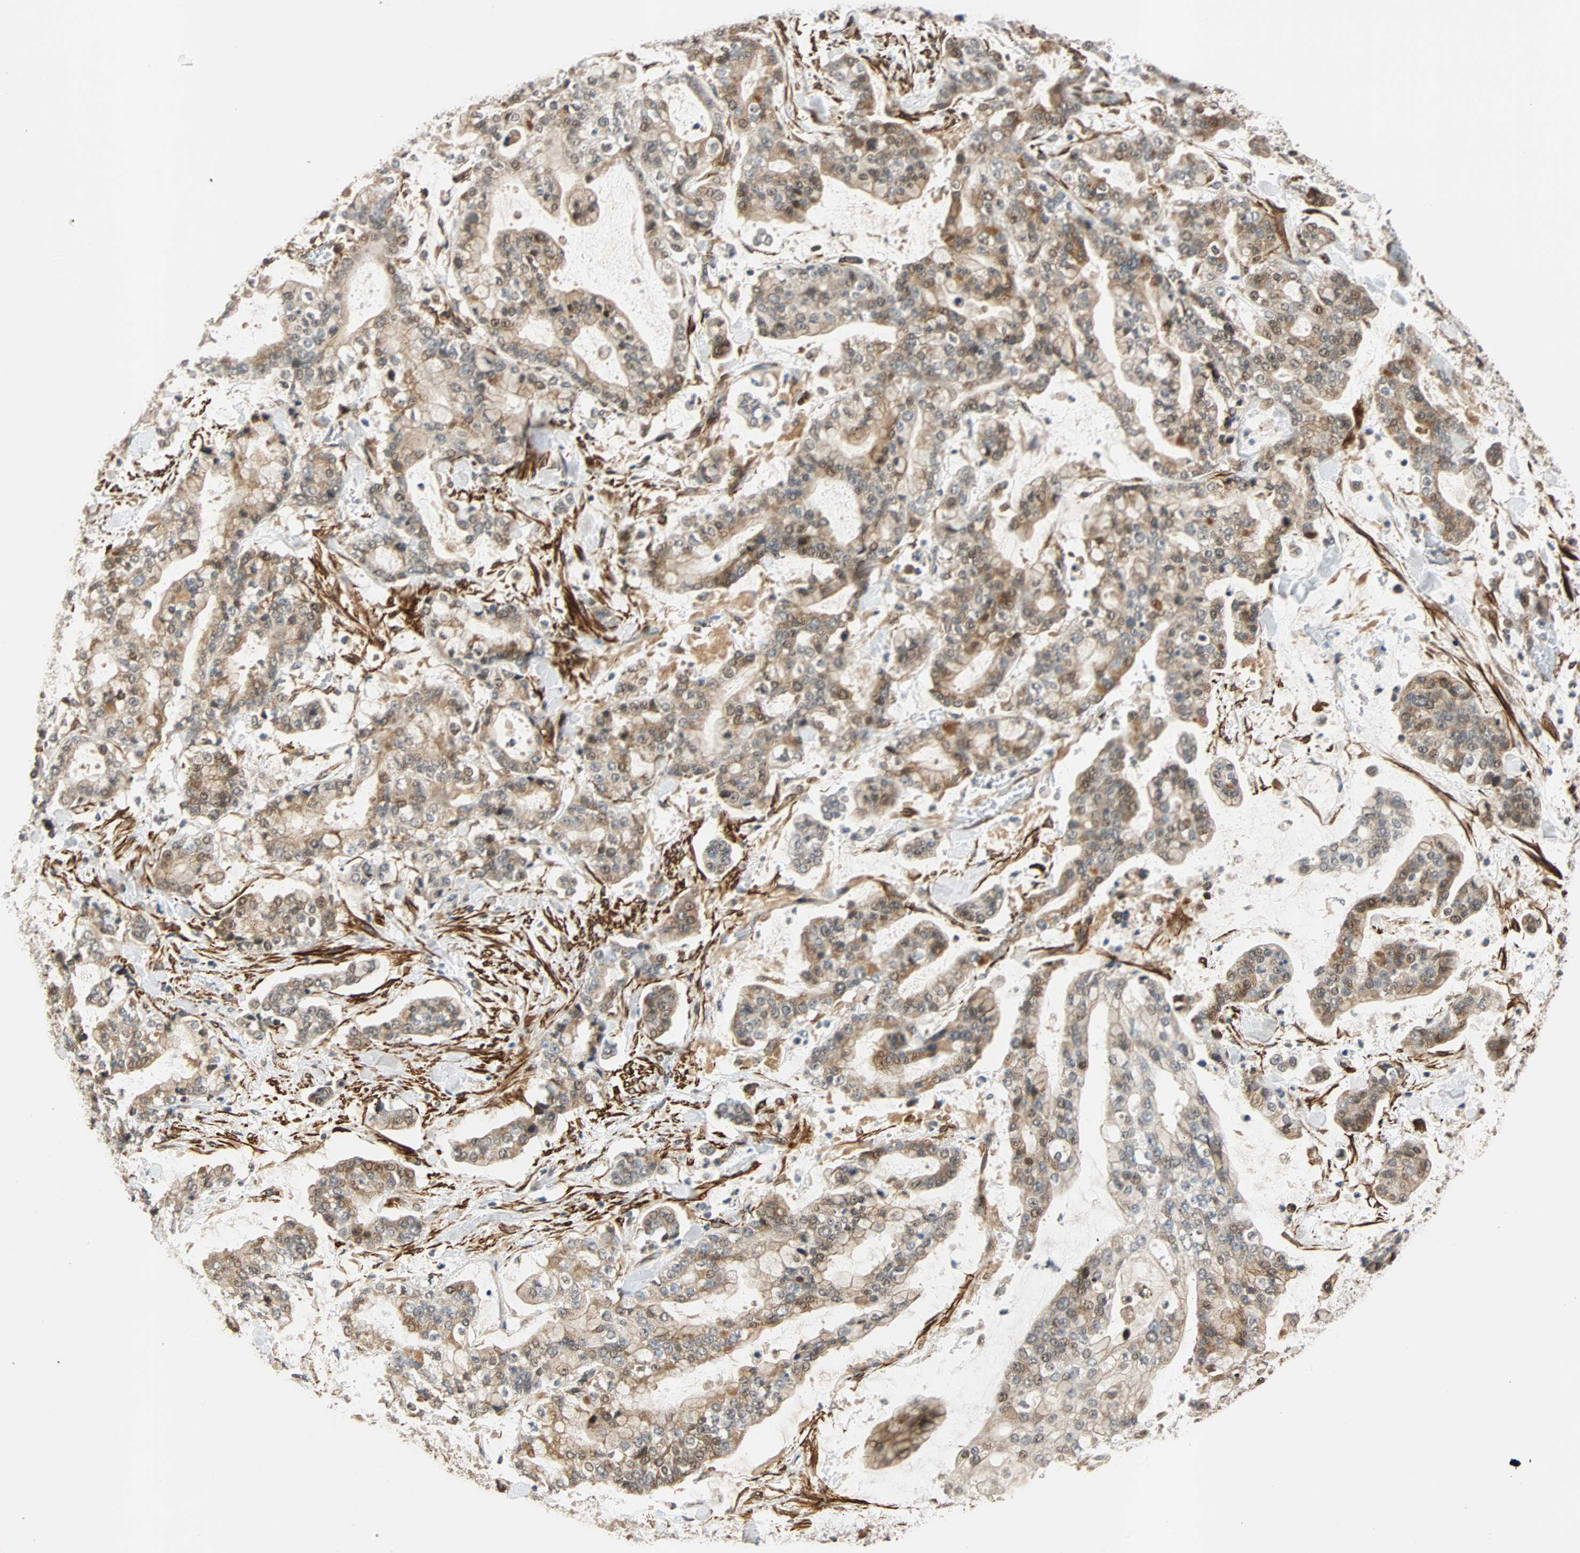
{"staining": {"intensity": "moderate", "quantity": "25%-75%", "location": "cytoplasmic/membranous"}, "tissue": "stomach cancer", "cell_type": "Tumor cells", "image_type": "cancer", "snomed": [{"axis": "morphology", "description": "Normal tissue, NOS"}, {"axis": "morphology", "description": "Adenocarcinoma, NOS"}, {"axis": "topography", "description": "Stomach, upper"}, {"axis": "topography", "description": "Stomach"}], "caption": "Human stomach cancer stained with a protein marker exhibits moderate staining in tumor cells.", "gene": "QSER1", "patient": {"sex": "male", "age": 76}}